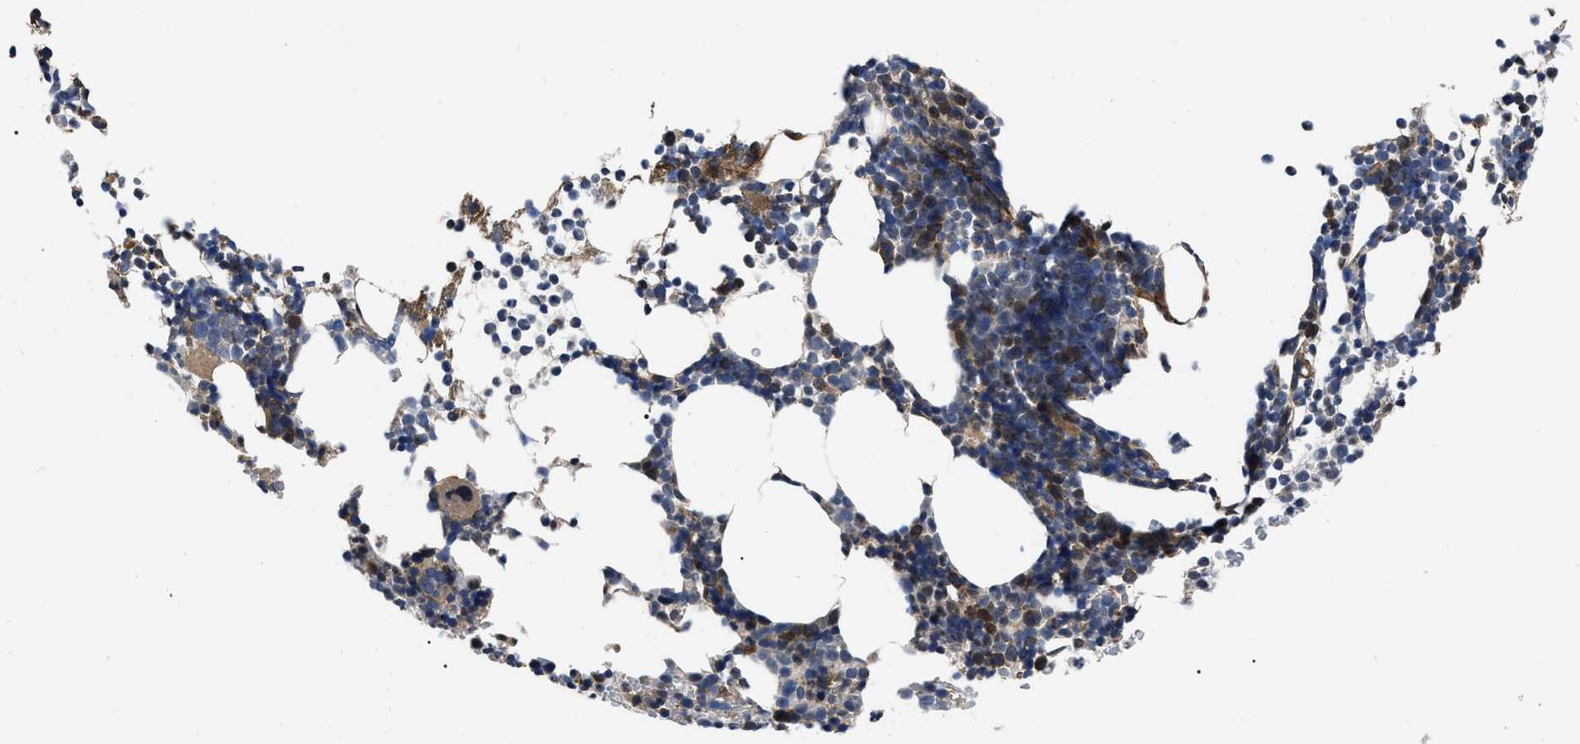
{"staining": {"intensity": "moderate", "quantity": "<25%", "location": "cytoplasmic/membranous"}, "tissue": "bone marrow", "cell_type": "Hematopoietic cells", "image_type": "normal", "snomed": [{"axis": "morphology", "description": "Normal tissue, NOS"}, {"axis": "morphology", "description": "Inflammation, NOS"}, {"axis": "topography", "description": "Bone marrow"}], "caption": "Hematopoietic cells reveal low levels of moderate cytoplasmic/membranous staining in approximately <25% of cells in benign bone marrow.", "gene": "PPWD1", "patient": {"sex": "female", "age": 67}}